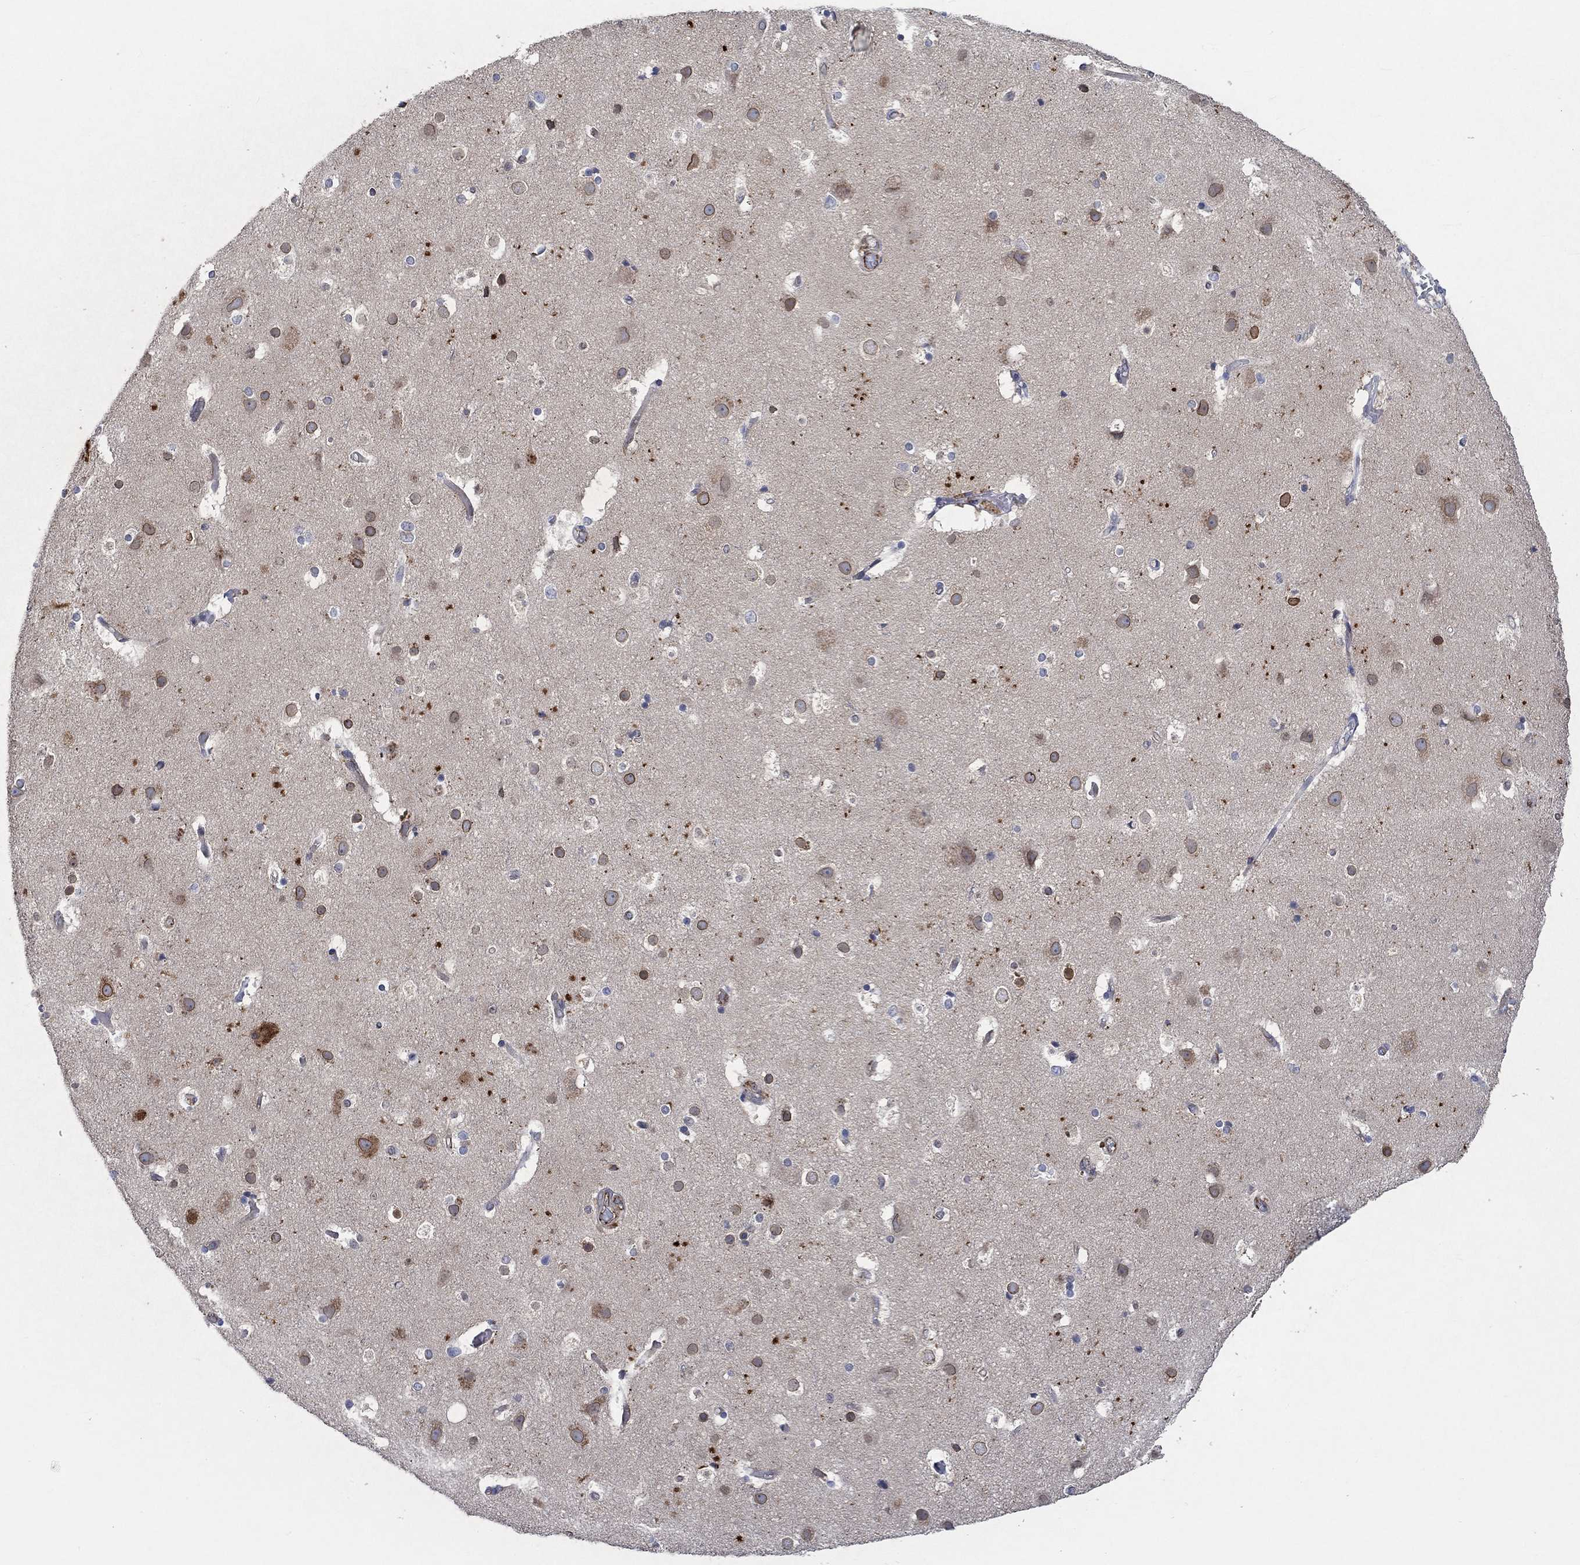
{"staining": {"intensity": "negative", "quantity": "none", "location": "none"}, "tissue": "cerebral cortex", "cell_type": "Endothelial cells", "image_type": "normal", "snomed": [{"axis": "morphology", "description": "Normal tissue, NOS"}, {"axis": "topography", "description": "Cerebral cortex"}], "caption": "Immunohistochemistry (IHC) photomicrograph of unremarkable human cerebral cortex stained for a protein (brown), which displays no staining in endothelial cells. Nuclei are stained in blue.", "gene": "CAMK1D", "patient": {"sex": "female", "age": 52}}